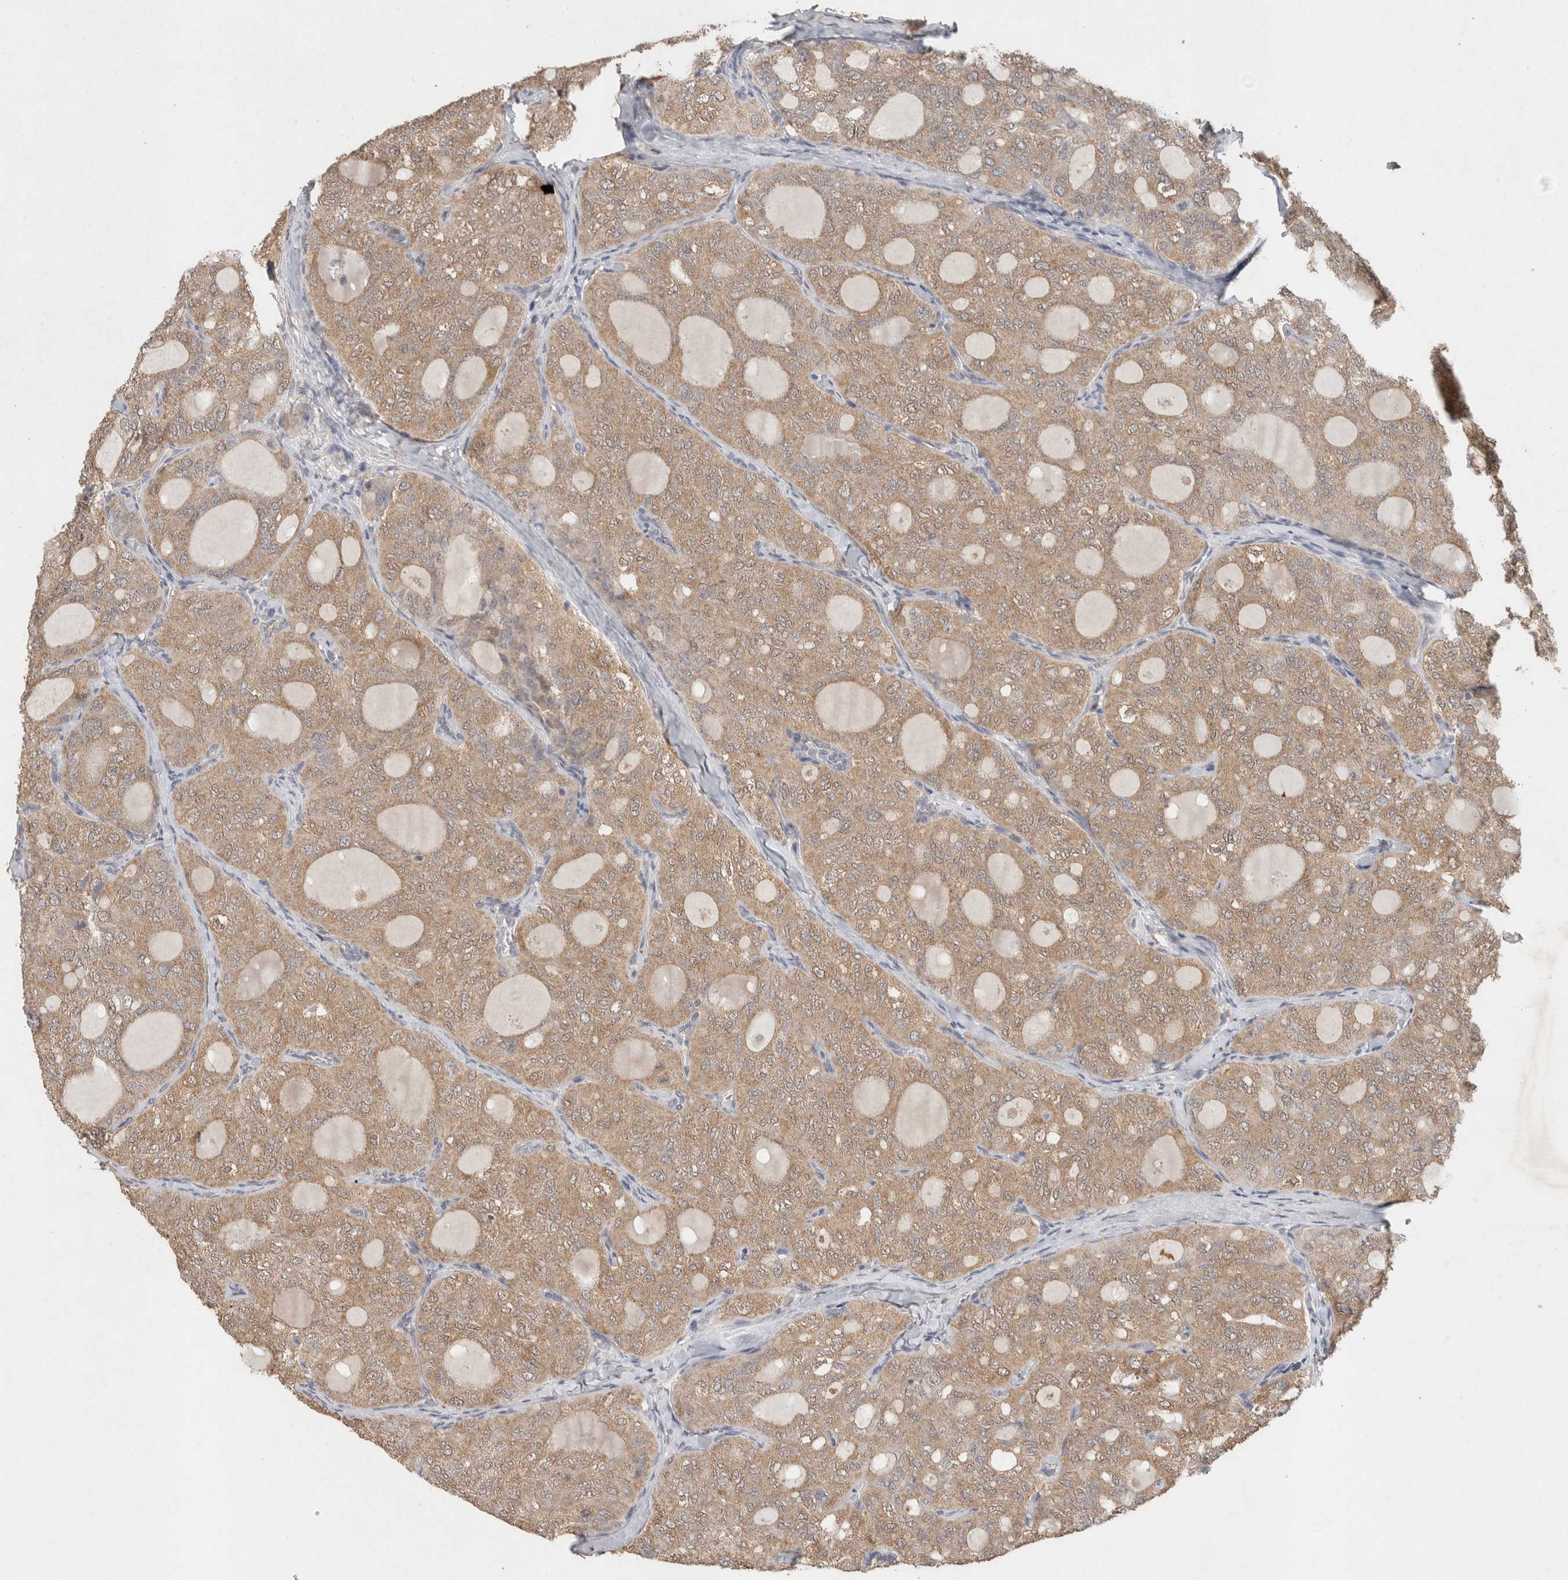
{"staining": {"intensity": "moderate", "quantity": ">75%", "location": "cytoplasmic/membranous,nuclear"}, "tissue": "thyroid cancer", "cell_type": "Tumor cells", "image_type": "cancer", "snomed": [{"axis": "morphology", "description": "Follicular adenoma carcinoma, NOS"}, {"axis": "topography", "description": "Thyroid gland"}], "caption": "Protein expression analysis of follicular adenoma carcinoma (thyroid) exhibits moderate cytoplasmic/membranous and nuclear staining in approximately >75% of tumor cells. (DAB IHC, brown staining for protein, blue staining for nuclei).", "gene": "RAB14", "patient": {"sex": "male", "age": 75}}